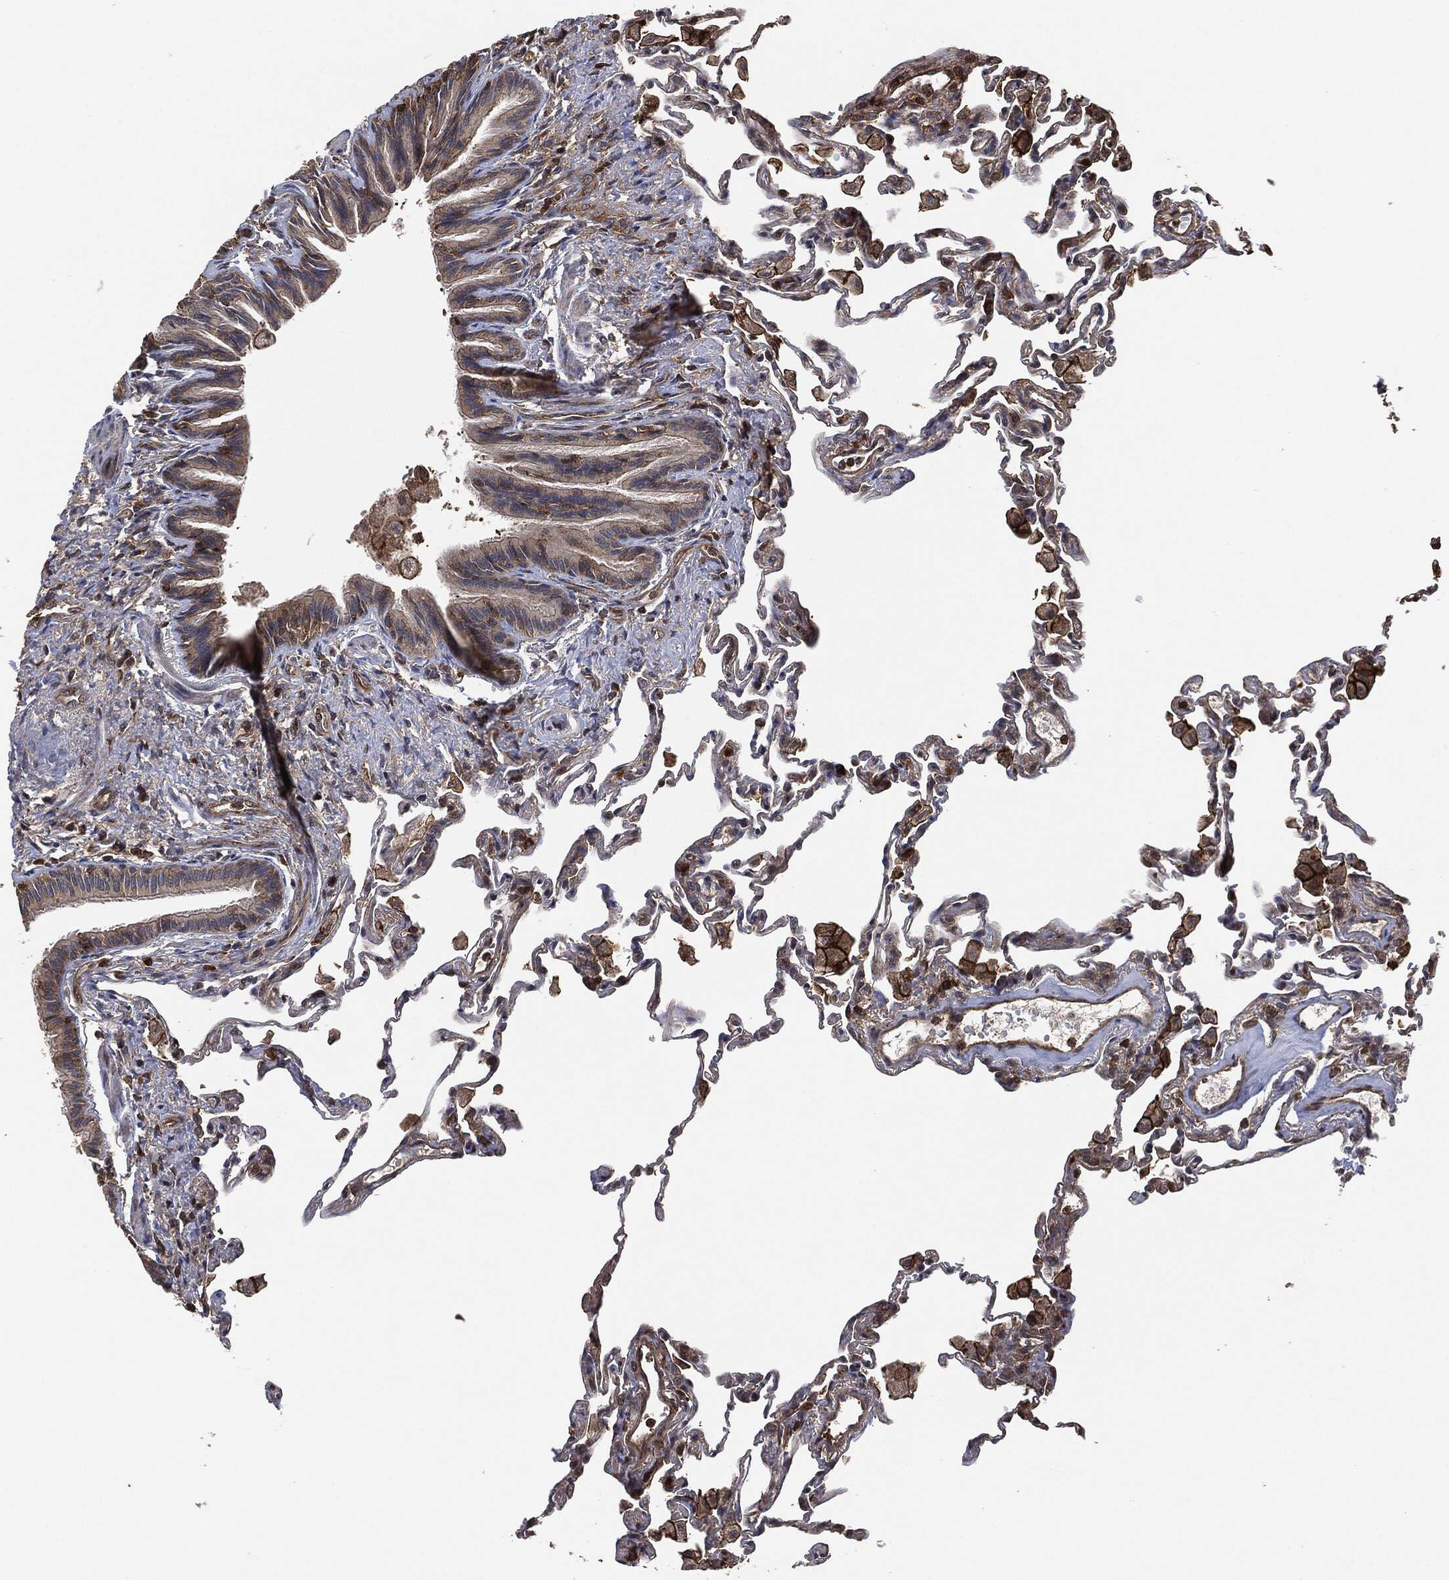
{"staining": {"intensity": "strong", "quantity": "25%-75%", "location": "cytoplasmic/membranous"}, "tissue": "lung", "cell_type": "Alveolar cells", "image_type": "normal", "snomed": [{"axis": "morphology", "description": "Normal tissue, NOS"}, {"axis": "topography", "description": "Lung"}], "caption": "Alveolar cells reveal strong cytoplasmic/membranous staining in about 25%-75% of cells in normal lung. (Brightfield microscopy of DAB IHC at high magnification).", "gene": "TPT1", "patient": {"sex": "female", "age": 57}}